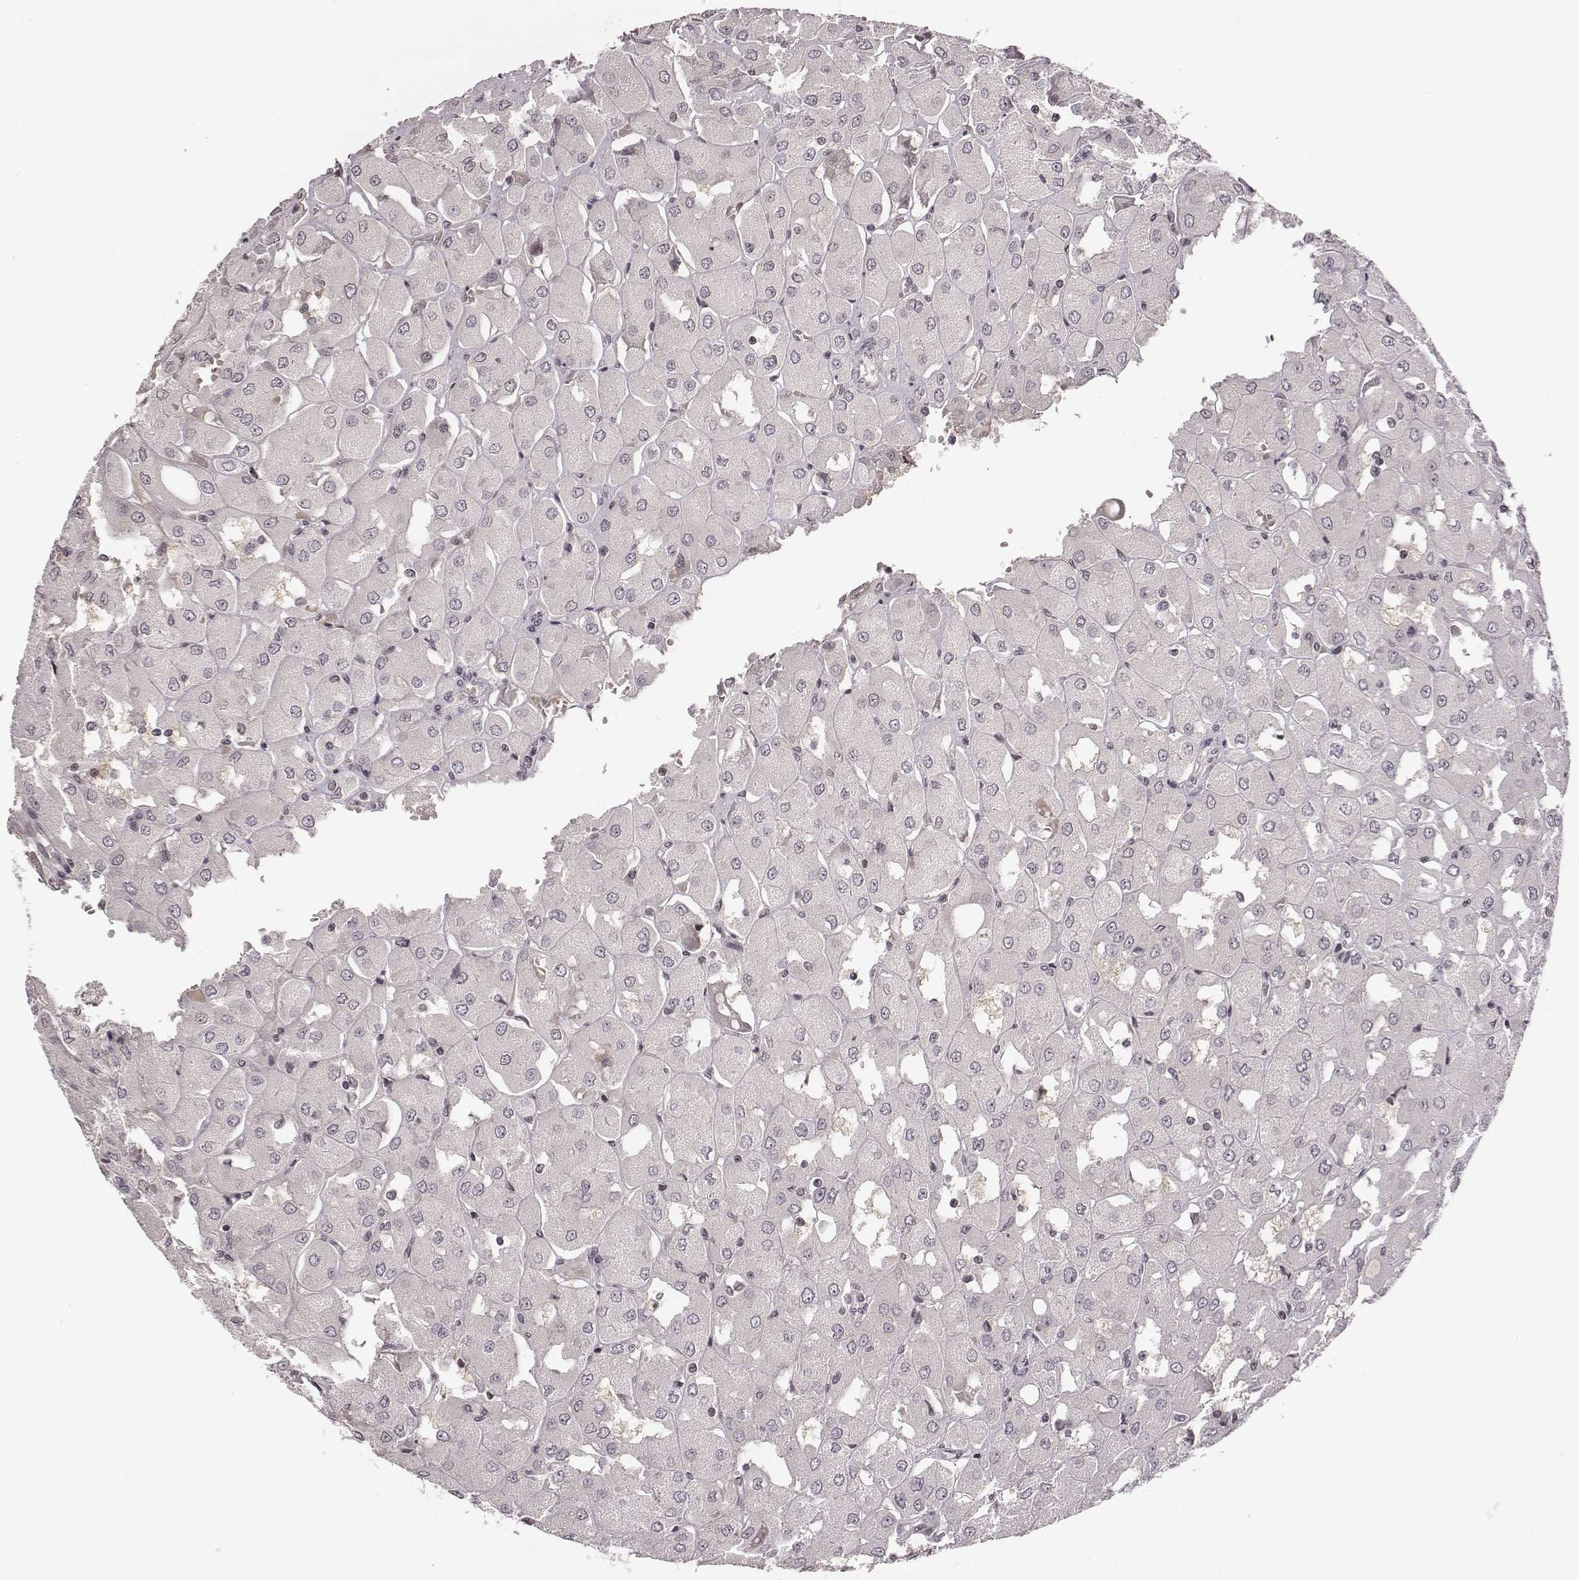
{"staining": {"intensity": "negative", "quantity": "none", "location": "none"}, "tissue": "renal cancer", "cell_type": "Tumor cells", "image_type": "cancer", "snomed": [{"axis": "morphology", "description": "Adenocarcinoma, NOS"}, {"axis": "topography", "description": "Kidney"}], "caption": "This image is of renal cancer (adenocarcinoma) stained with immunohistochemistry (IHC) to label a protein in brown with the nuclei are counter-stained blue. There is no staining in tumor cells.", "gene": "GRM4", "patient": {"sex": "male", "age": 72}}